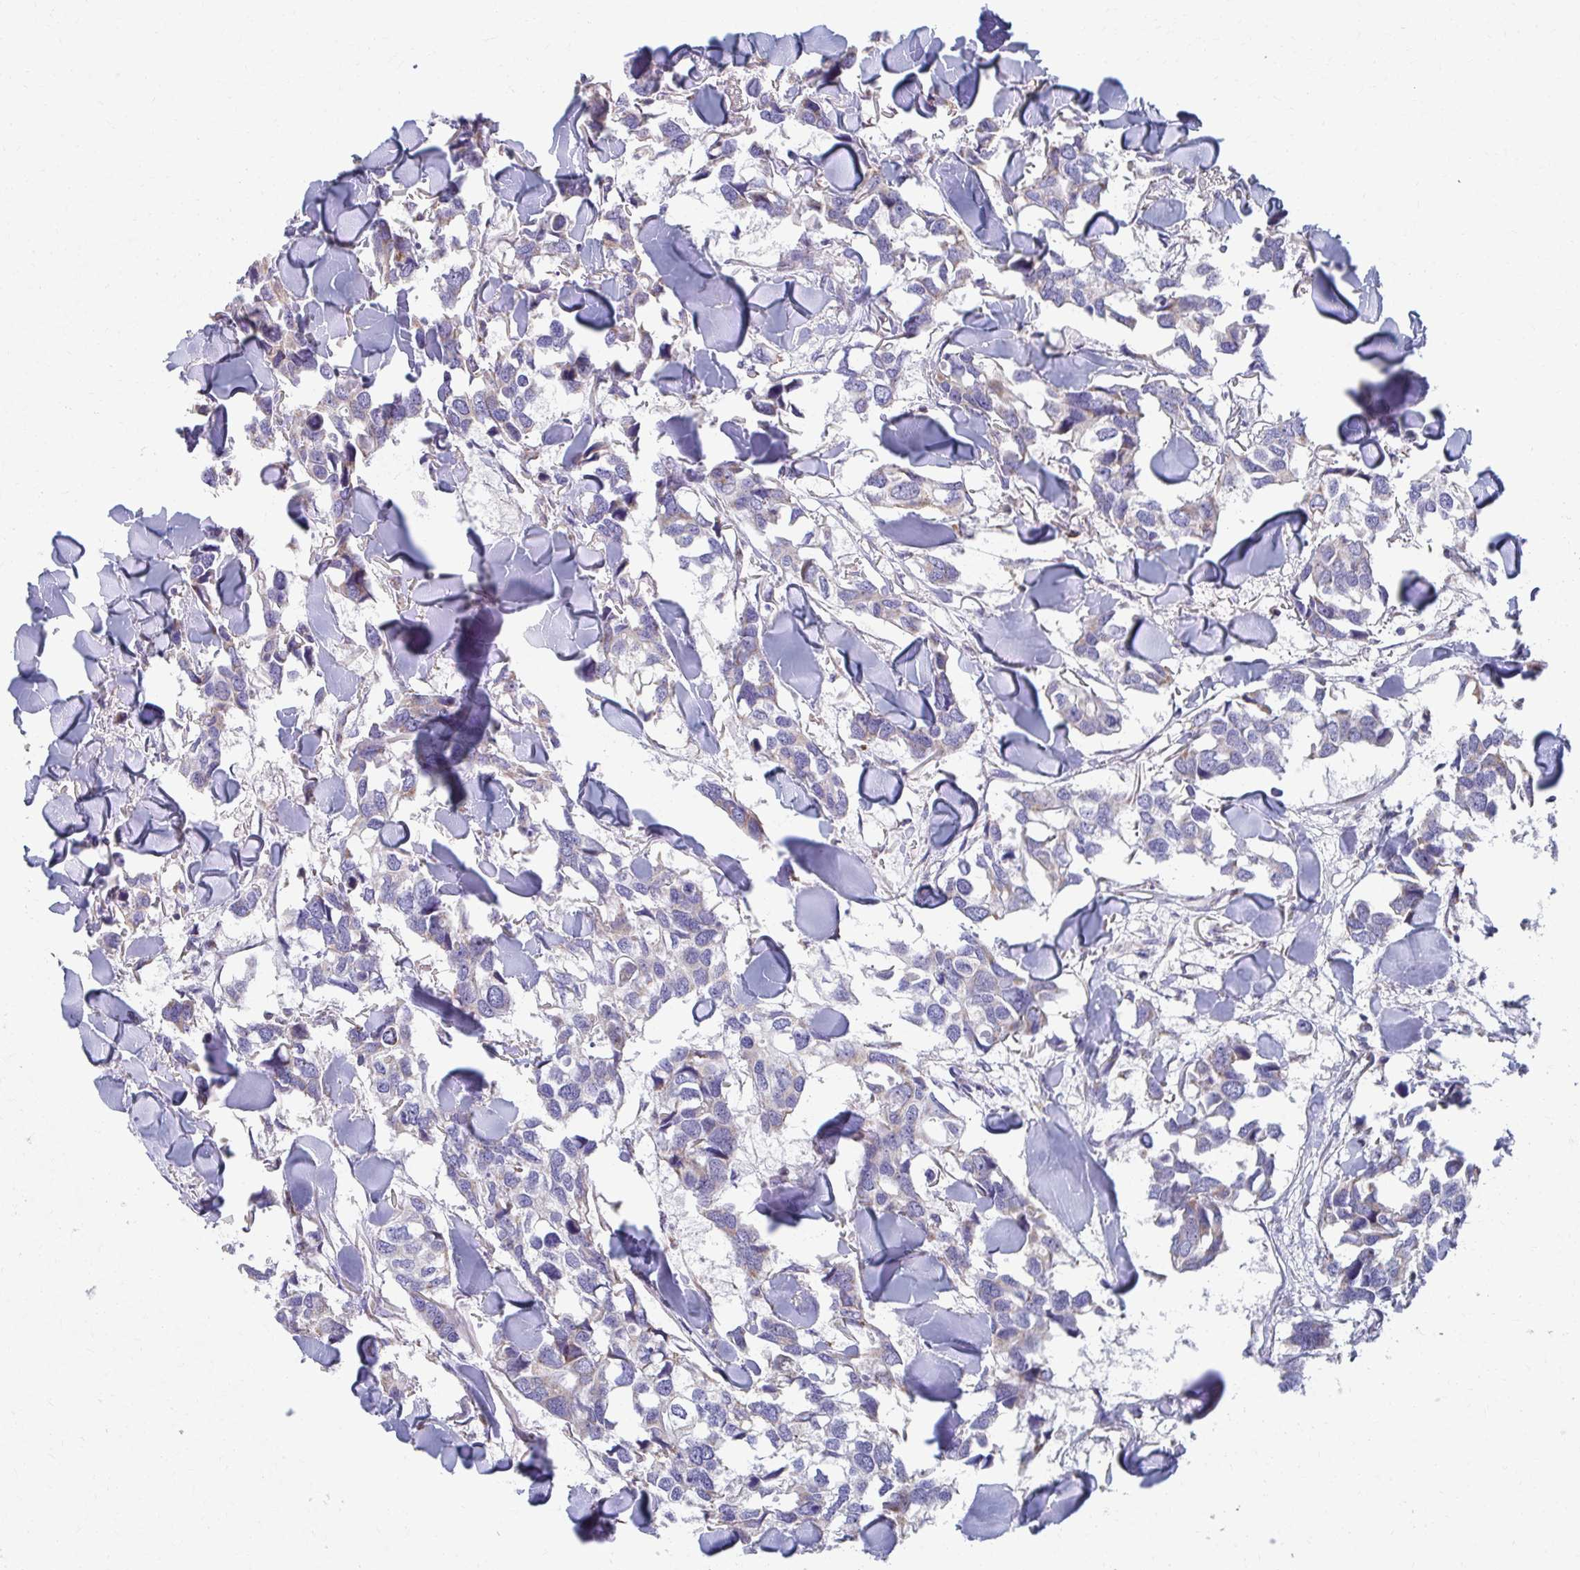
{"staining": {"intensity": "weak", "quantity": "<25%", "location": "cytoplasmic/membranous"}, "tissue": "breast cancer", "cell_type": "Tumor cells", "image_type": "cancer", "snomed": [{"axis": "morphology", "description": "Duct carcinoma"}, {"axis": "topography", "description": "Breast"}], "caption": "An image of breast invasive ductal carcinoma stained for a protein exhibits no brown staining in tumor cells.", "gene": "RCC1L", "patient": {"sex": "female", "age": 83}}